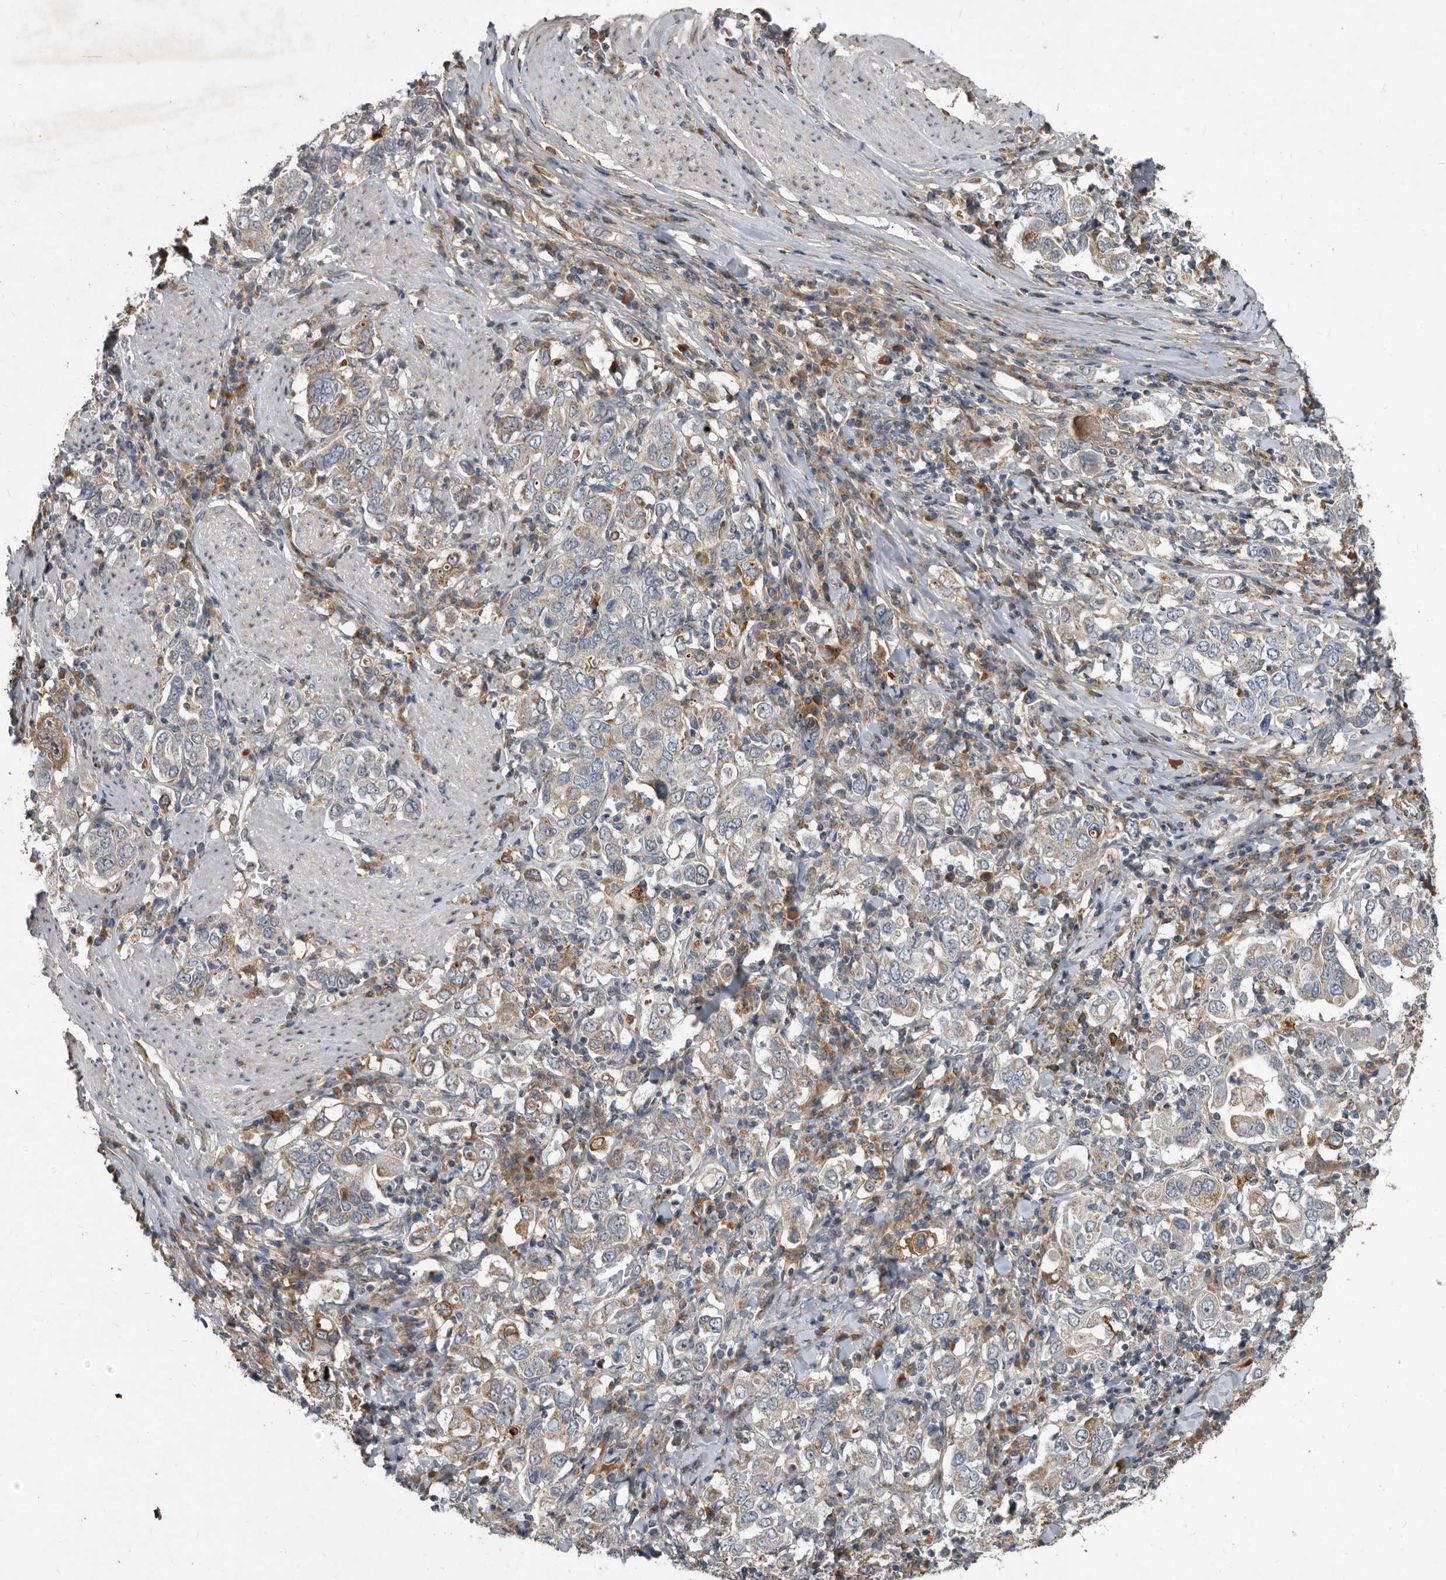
{"staining": {"intensity": "moderate", "quantity": "<25%", "location": "cytoplasmic/membranous"}, "tissue": "stomach cancer", "cell_type": "Tumor cells", "image_type": "cancer", "snomed": [{"axis": "morphology", "description": "Adenocarcinoma, NOS"}, {"axis": "topography", "description": "Stomach, upper"}], "caption": "High-power microscopy captured an IHC image of stomach cancer, revealing moderate cytoplasmic/membranous positivity in approximately <25% of tumor cells. Using DAB (3,3'-diaminobenzidine) (brown) and hematoxylin (blue) stains, captured at high magnification using brightfield microscopy.", "gene": "PI15", "patient": {"sex": "male", "age": 62}}